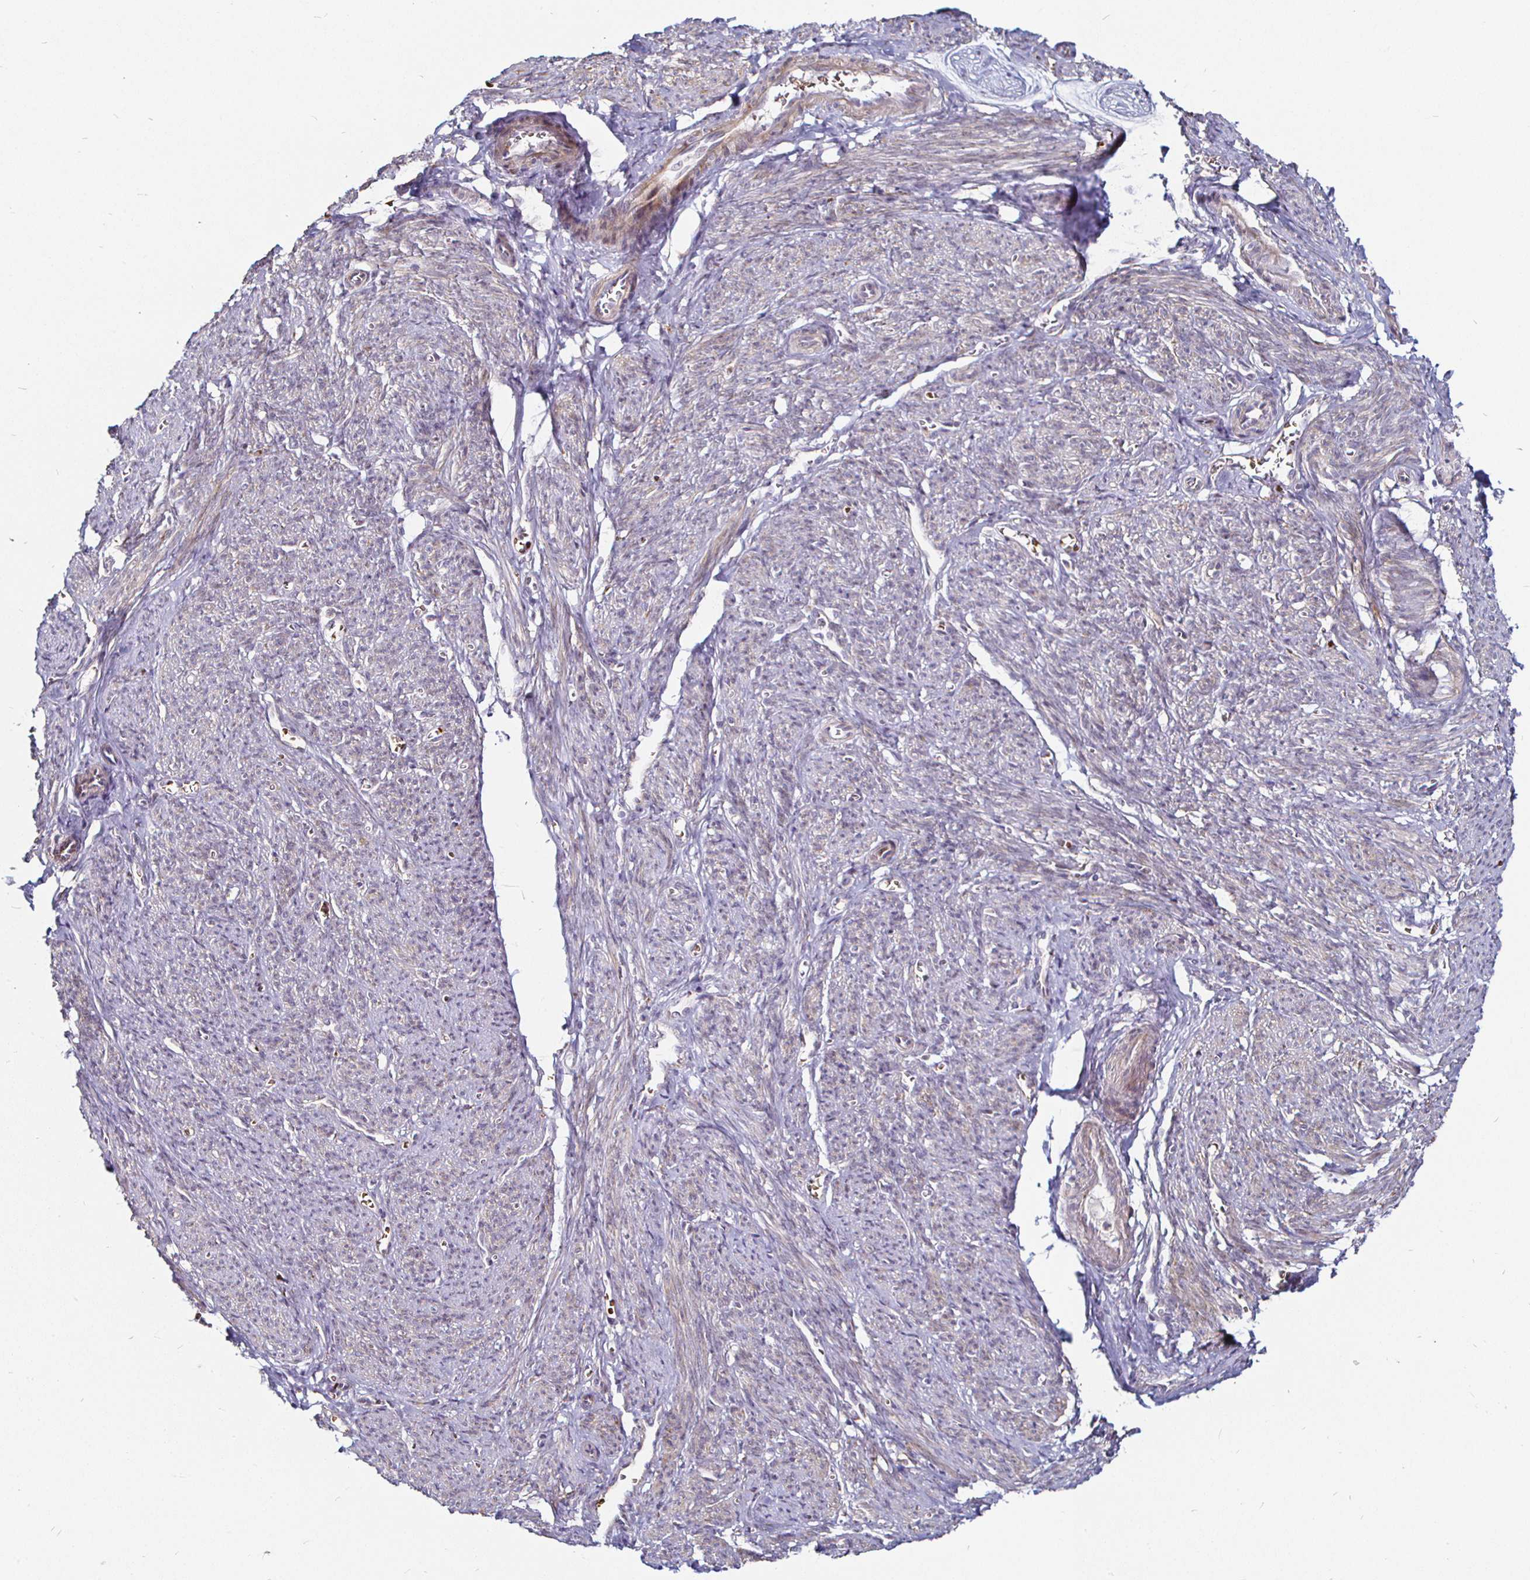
{"staining": {"intensity": "weak", "quantity": "25%-75%", "location": "cytoplasmic/membranous"}, "tissue": "smooth muscle", "cell_type": "Smooth muscle cells", "image_type": "normal", "snomed": [{"axis": "morphology", "description": "Normal tissue, NOS"}, {"axis": "topography", "description": "Smooth muscle"}], "caption": "Immunohistochemistry photomicrograph of unremarkable smooth muscle stained for a protein (brown), which demonstrates low levels of weak cytoplasmic/membranous expression in approximately 25%-75% of smooth muscle cells.", "gene": "ATG3", "patient": {"sex": "female", "age": 65}}